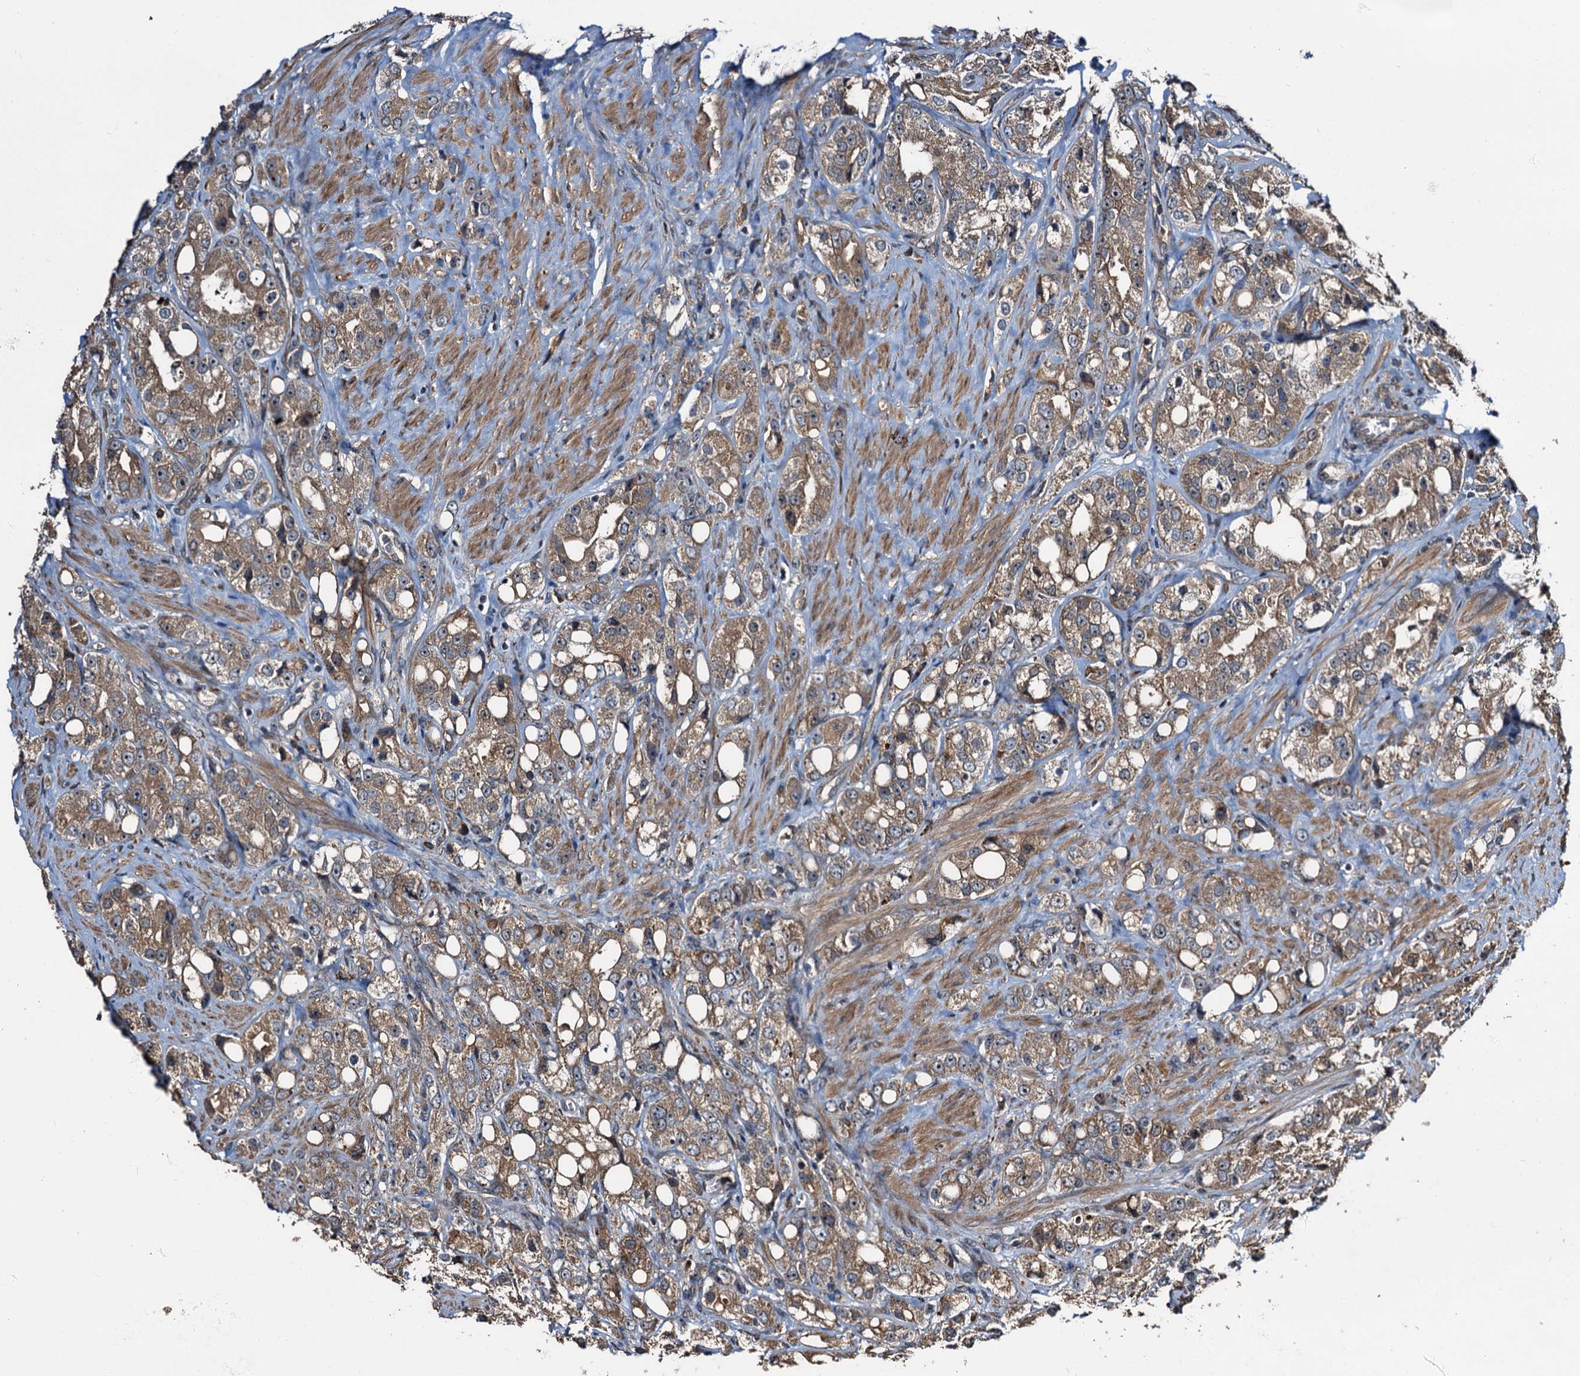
{"staining": {"intensity": "moderate", "quantity": ">75%", "location": "cytoplasmic/membranous"}, "tissue": "prostate cancer", "cell_type": "Tumor cells", "image_type": "cancer", "snomed": [{"axis": "morphology", "description": "Adenocarcinoma, NOS"}, {"axis": "topography", "description": "Prostate"}], "caption": "A micrograph of prostate cancer (adenocarcinoma) stained for a protein shows moderate cytoplasmic/membranous brown staining in tumor cells.", "gene": "PEX5", "patient": {"sex": "male", "age": 79}}